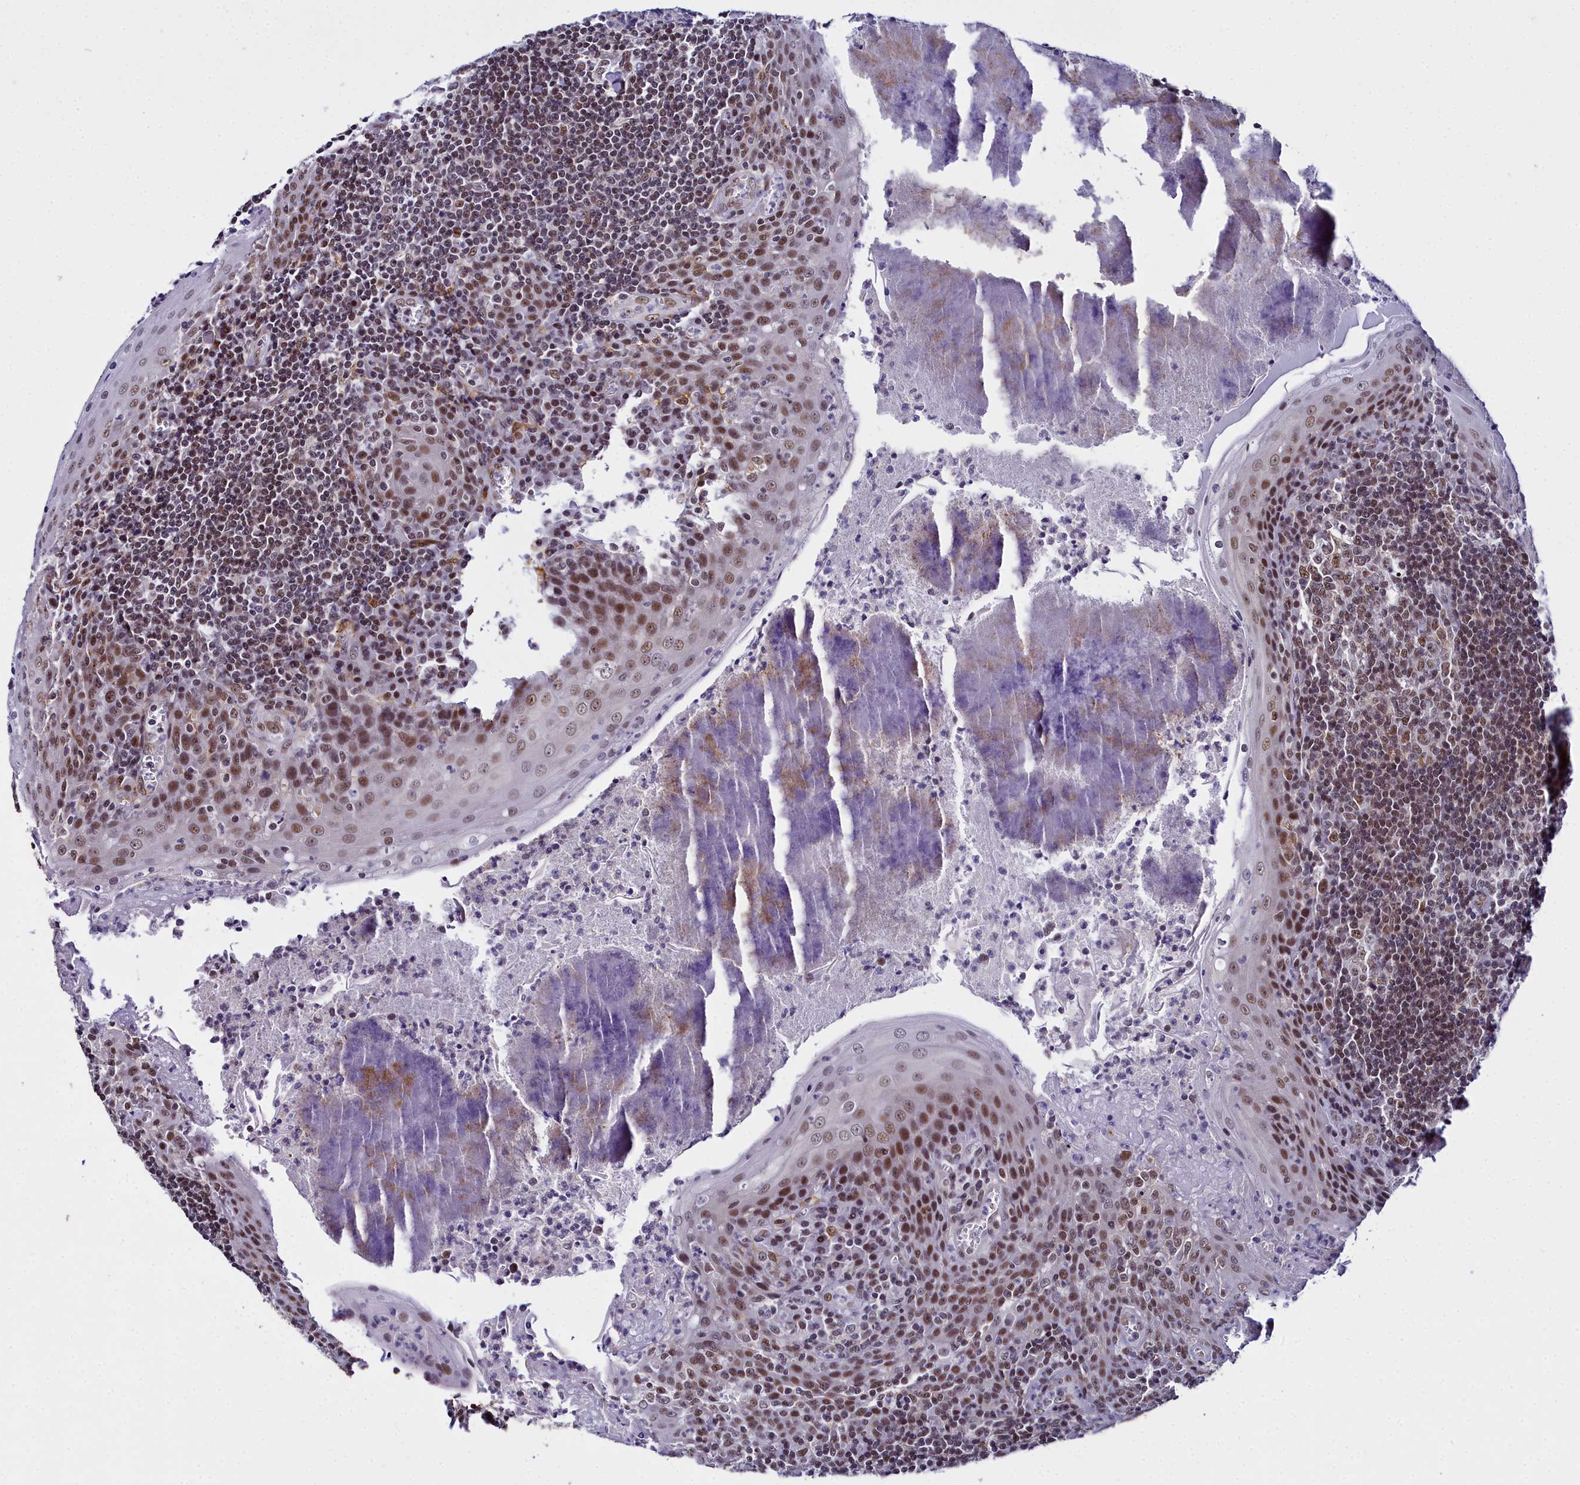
{"staining": {"intensity": "moderate", "quantity": "25%-75%", "location": "nuclear"}, "tissue": "tonsil", "cell_type": "Germinal center cells", "image_type": "normal", "snomed": [{"axis": "morphology", "description": "Normal tissue, NOS"}, {"axis": "topography", "description": "Tonsil"}], "caption": "Brown immunohistochemical staining in benign tonsil exhibits moderate nuclear positivity in about 25%-75% of germinal center cells.", "gene": "CCDC97", "patient": {"sex": "male", "age": 27}}